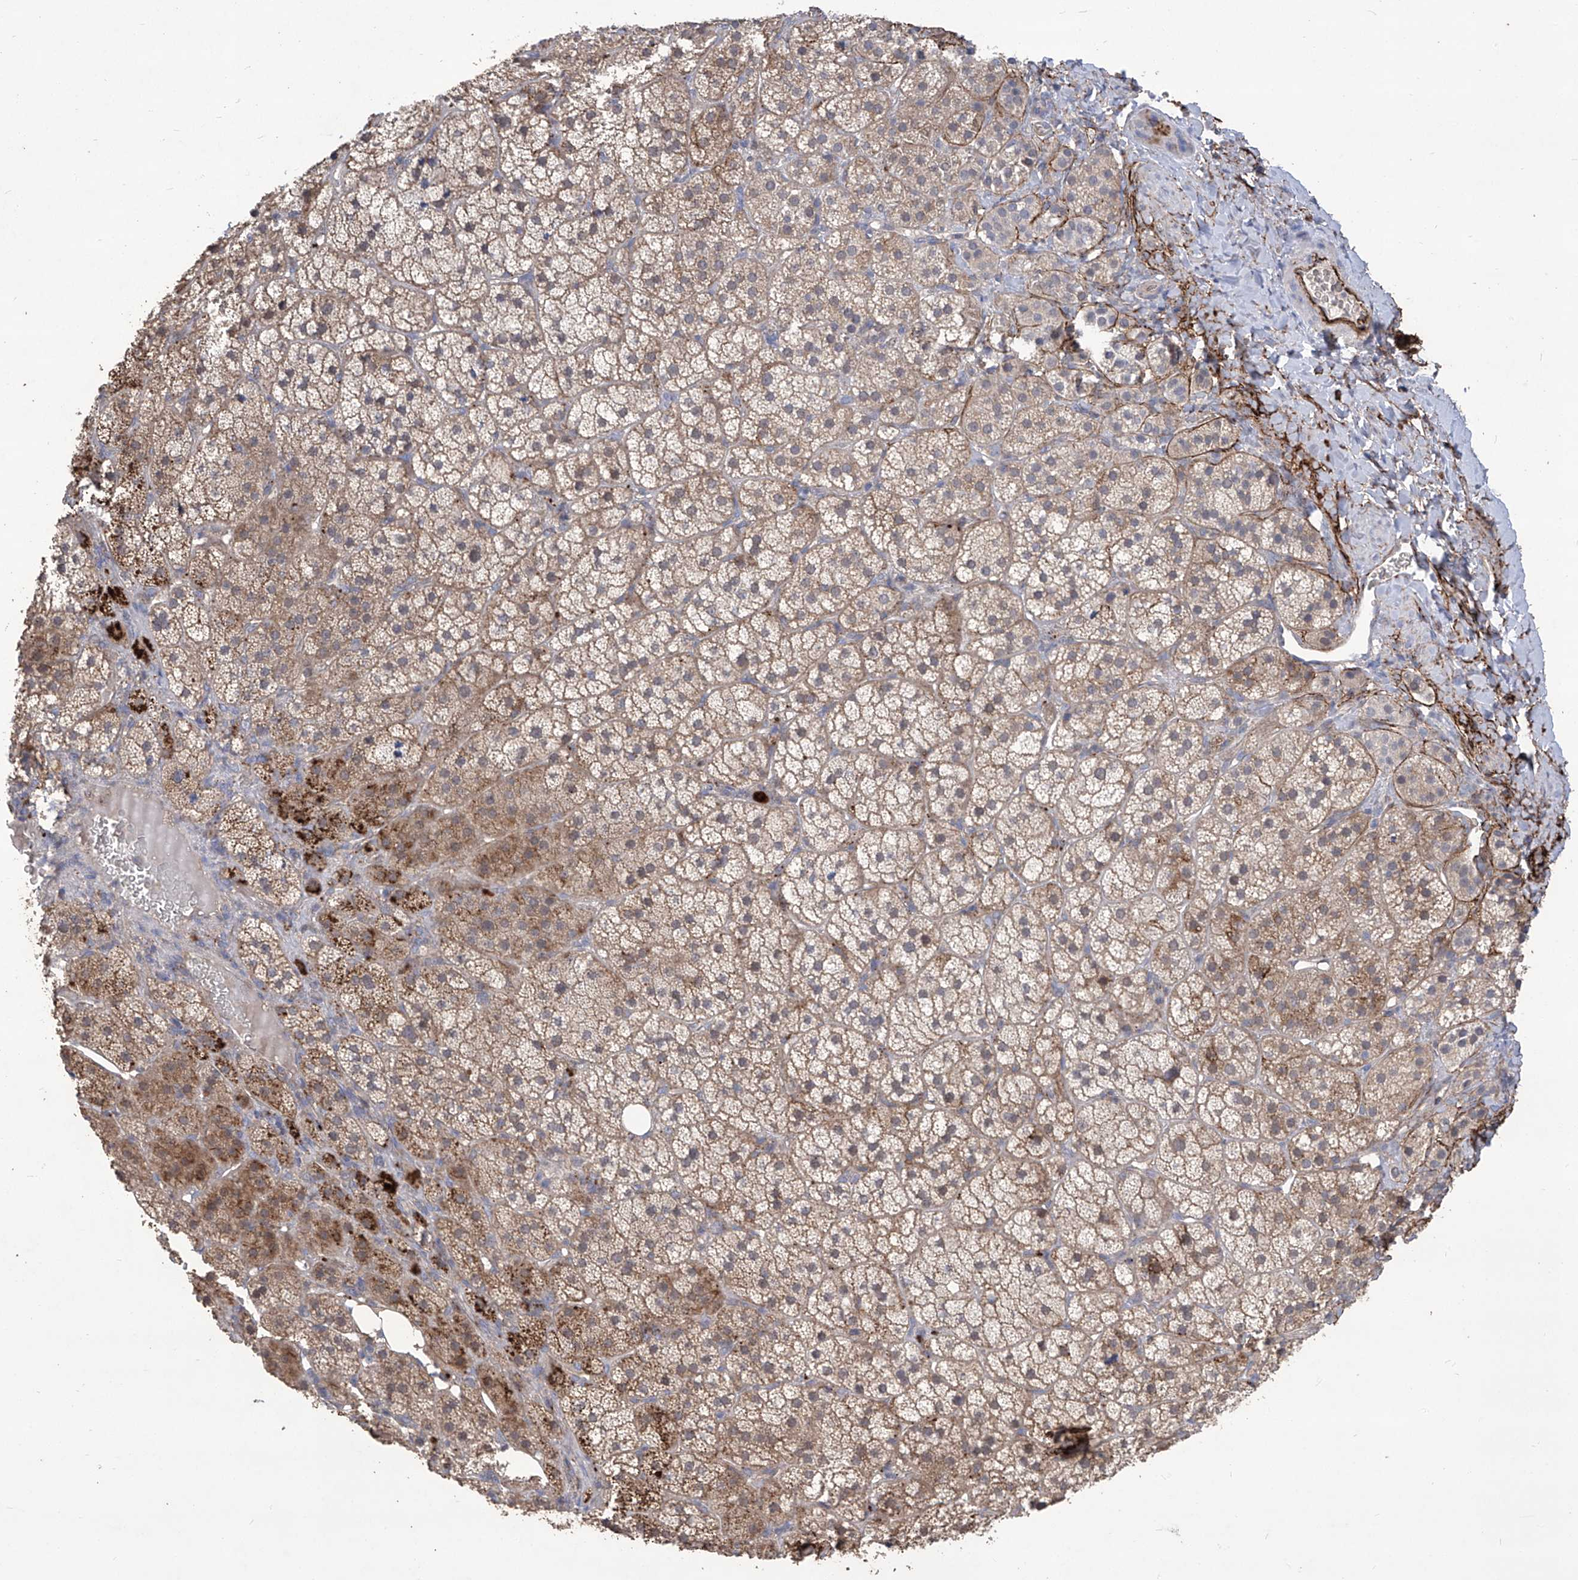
{"staining": {"intensity": "strong", "quantity": "<25%", "location": "cytoplasmic/membranous"}, "tissue": "adrenal gland", "cell_type": "Glandular cells", "image_type": "normal", "snomed": [{"axis": "morphology", "description": "Normal tissue, NOS"}, {"axis": "topography", "description": "Adrenal gland"}], "caption": "An IHC photomicrograph of benign tissue is shown. Protein staining in brown highlights strong cytoplasmic/membranous positivity in adrenal gland within glandular cells. (DAB IHC, brown staining for protein, blue staining for nuclei).", "gene": "TXNIP", "patient": {"sex": "female", "age": 44}}